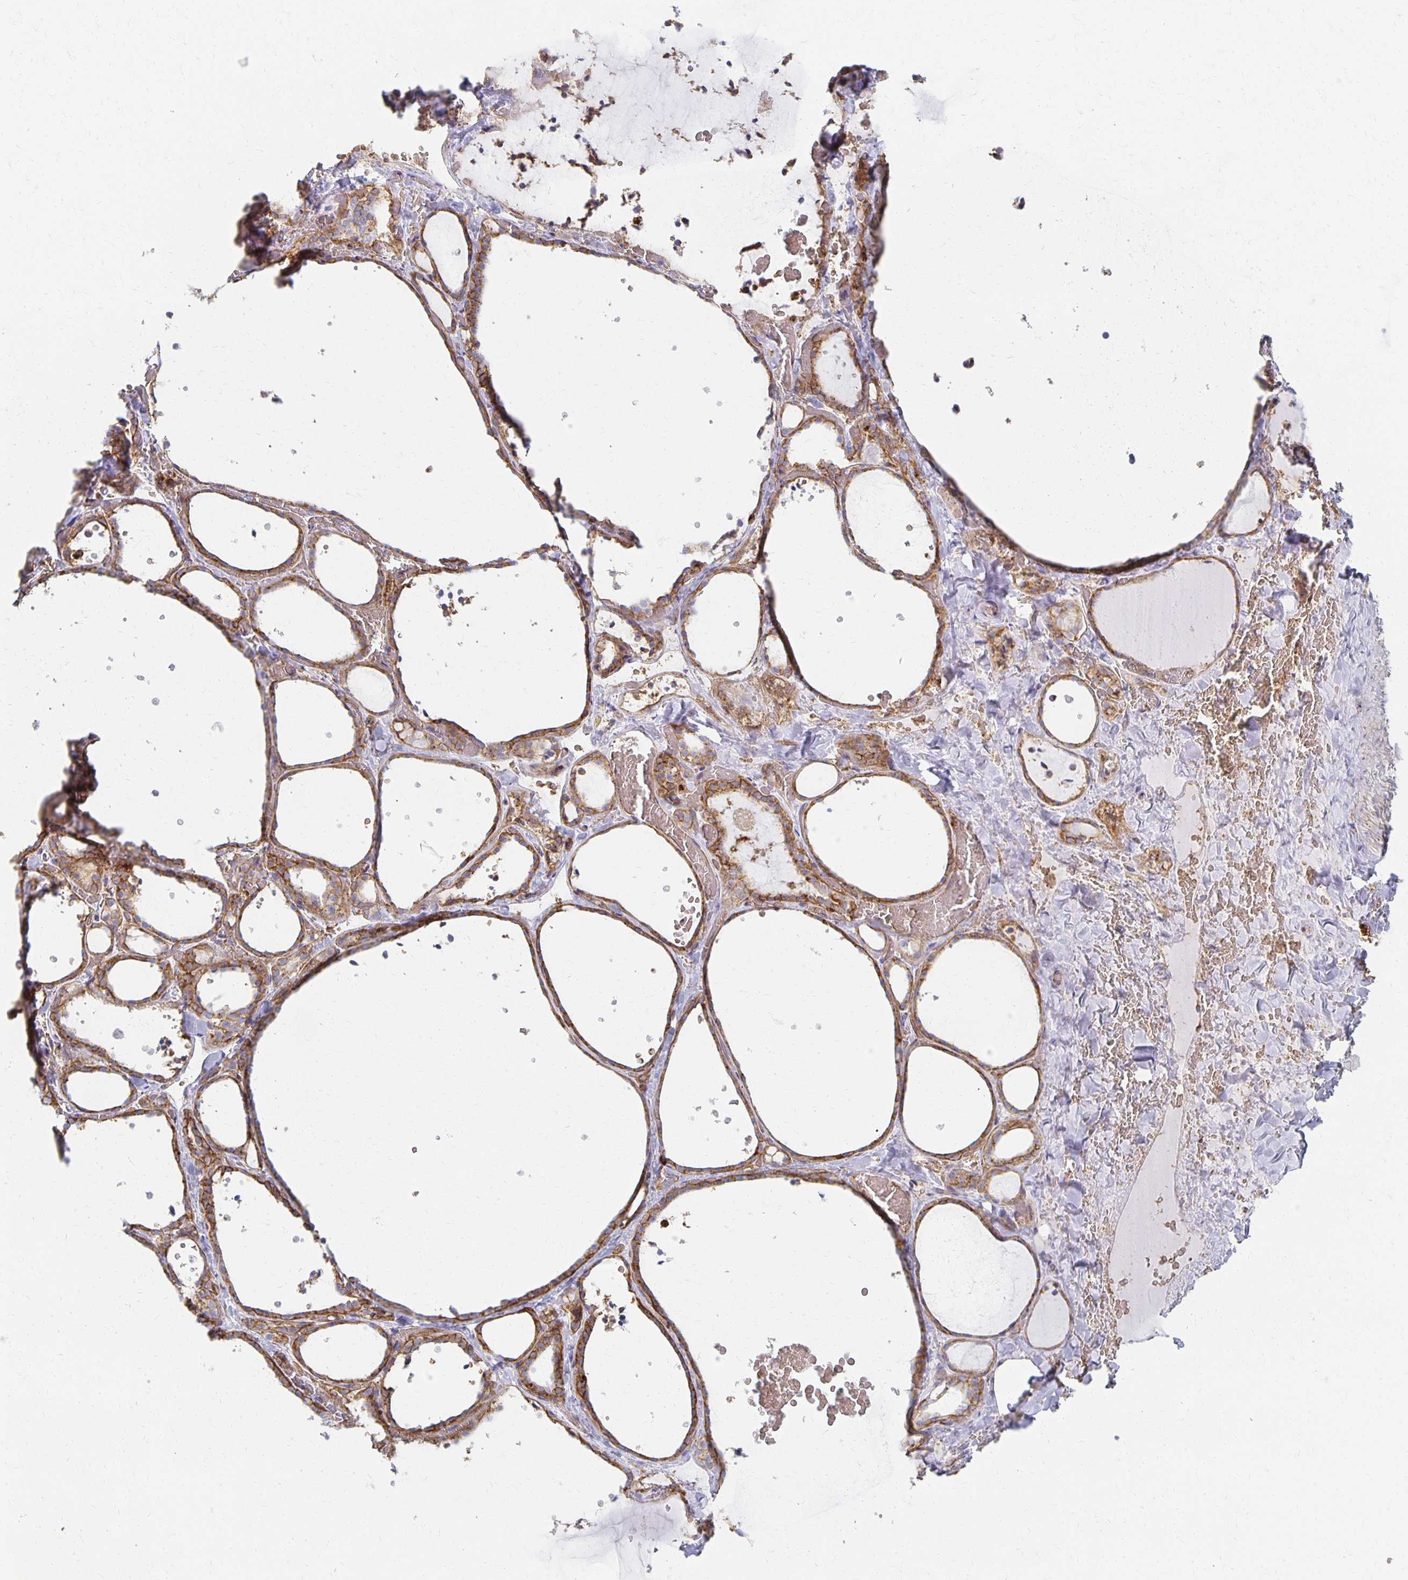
{"staining": {"intensity": "moderate", "quantity": ">75%", "location": "cytoplasmic/membranous"}, "tissue": "thyroid gland", "cell_type": "Glandular cells", "image_type": "normal", "snomed": [{"axis": "morphology", "description": "Normal tissue, NOS"}, {"axis": "topography", "description": "Thyroid gland"}], "caption": "This image displays immunohistochemistry staining of benign human thyroid gland, with medium moderate cytoplasmic/membranous positivity in approximately >75% of glandular cells.", "gene": "TAAR1", "patient": {"sex": "female", "age": 36}}